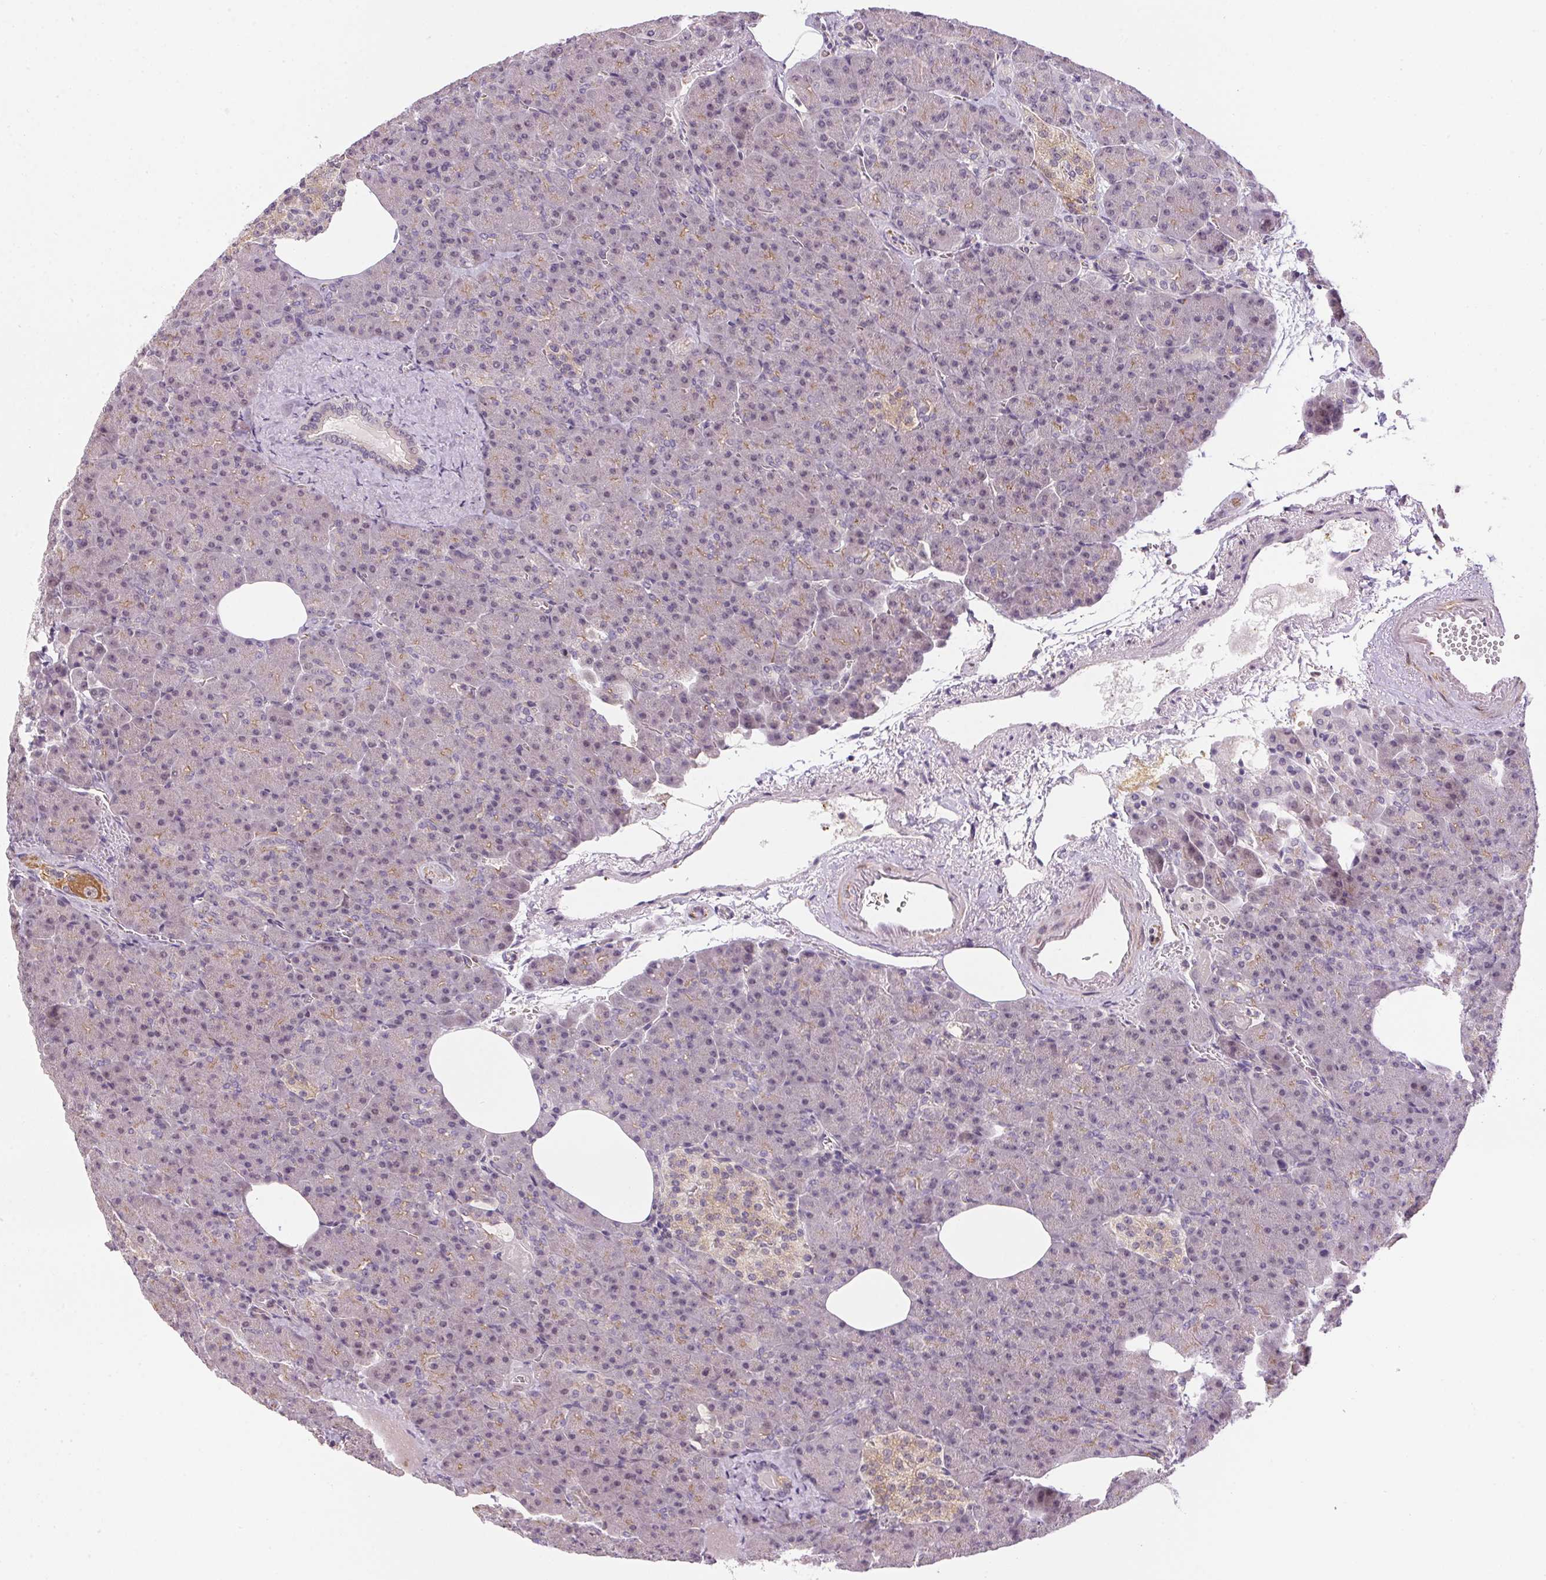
{"staining": {"intensity": "weak", "quantity": "<25%", "location": "cytoplasmic/membranous"}, "tissue": "pancreas", "cell_type": "Exocrine glandular cells", "image_type": "normal", "snomed": [{"axis": "morphology", "description": "Normal tissue, NOS"}, {"axis": "topography", "description": "Pancreas"}], "caption": "Immunohistochemical staining of normal pancreas shows no significant expression in exocrine glandular cells.", "gene": "CFAP92", "patient": {"sex": "female", "age": 74}}